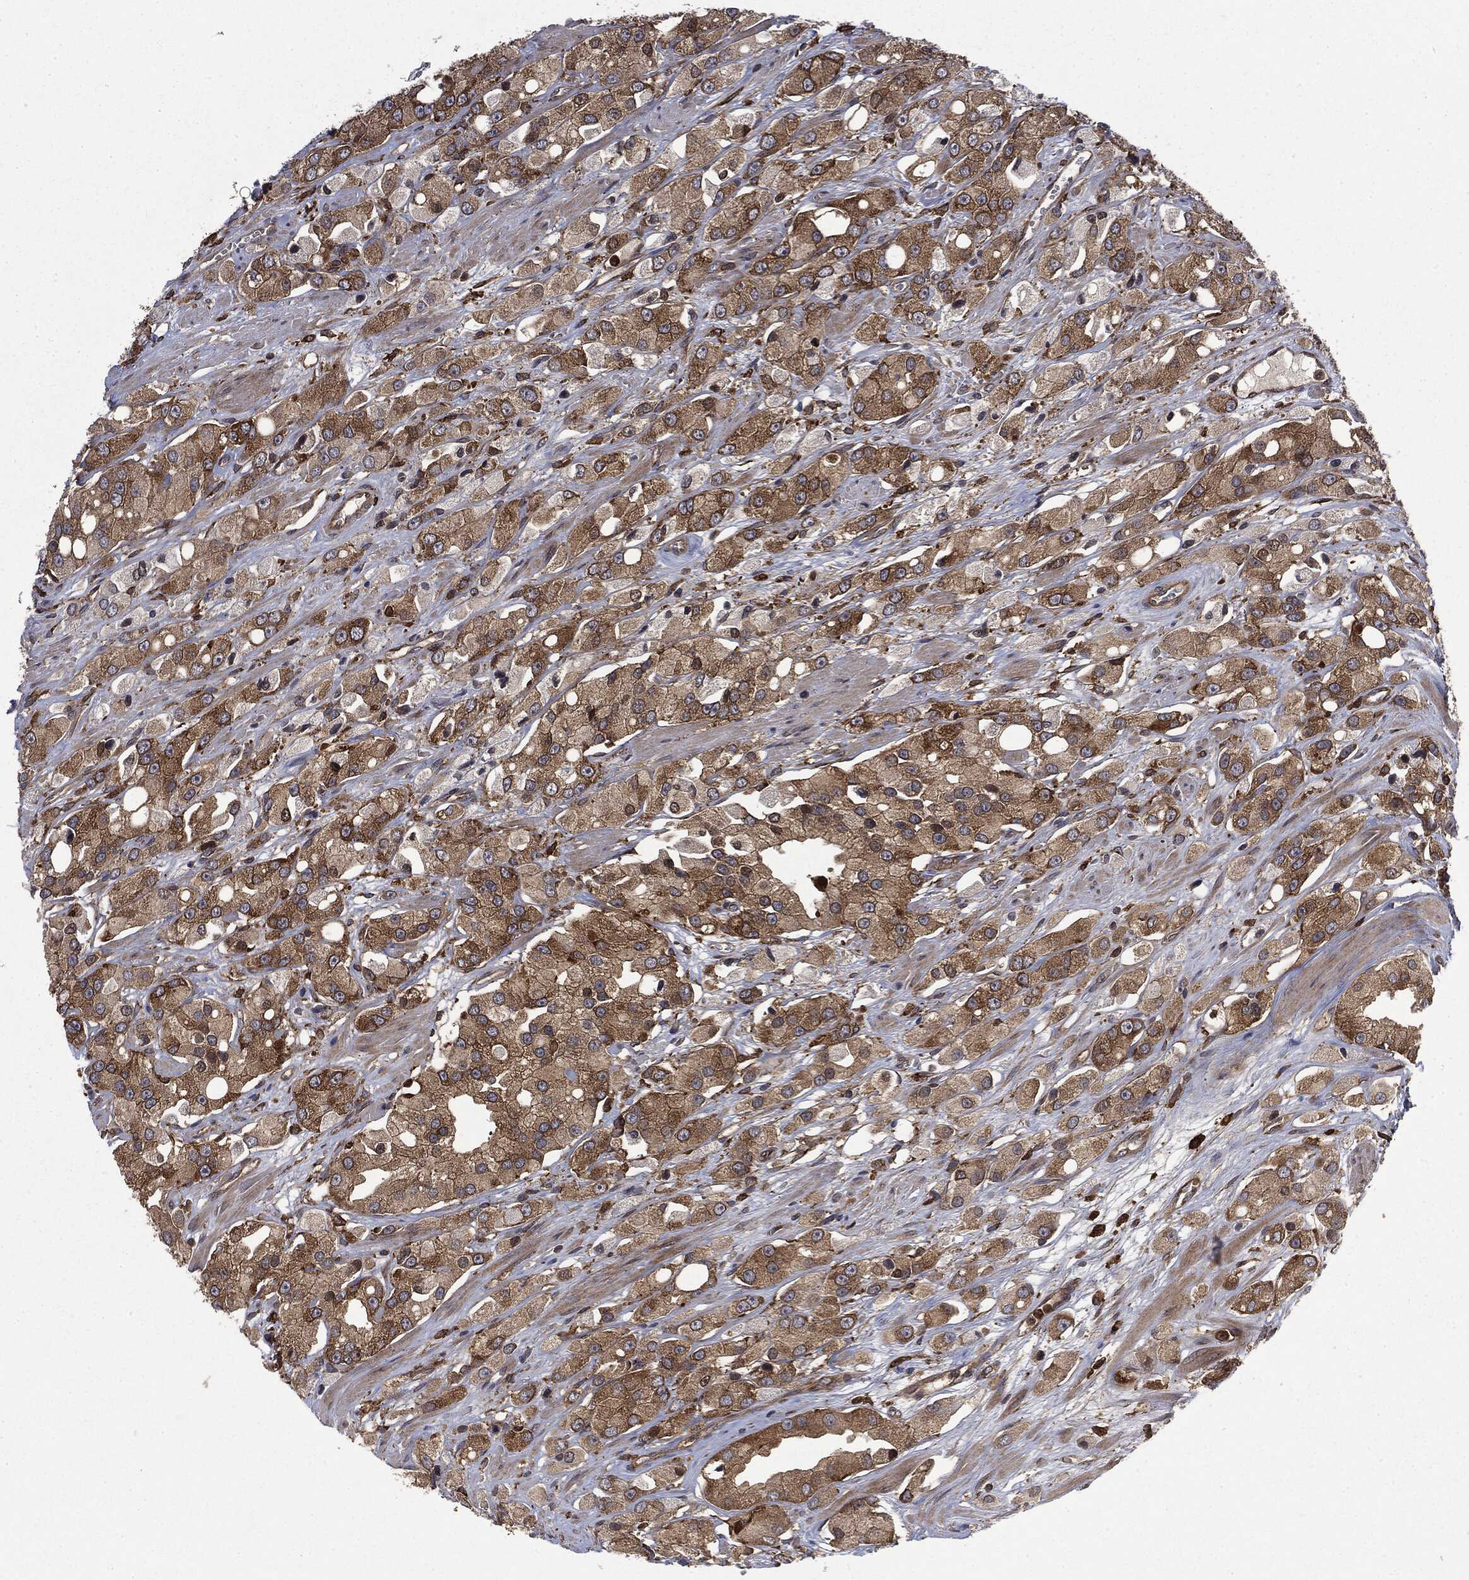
{"staining": {"intensity": "moderate", "quantity": ">75%", "location": "cytoplasmic/membranous"}, "tissue": "prostate cancer", "cell_type": "Tumor cells", "image_type": "cancer", "snomed": [{"axis": "morphology", "description": "Adenocarcinoma, NOS"}, {"axis": "topography", "description": "Prostate and seminal vesicle, NOS"}, {"axis": "topography", "description": "Prostate"}], "caption": "A medium amount of moderate cytoplasmic/membranous staining is appreciated in about >75% of tumor cells in prostate adenocarcinoma tissue.", "gene": "SNX5", "patient": {"sex": "male", "age": 64}}